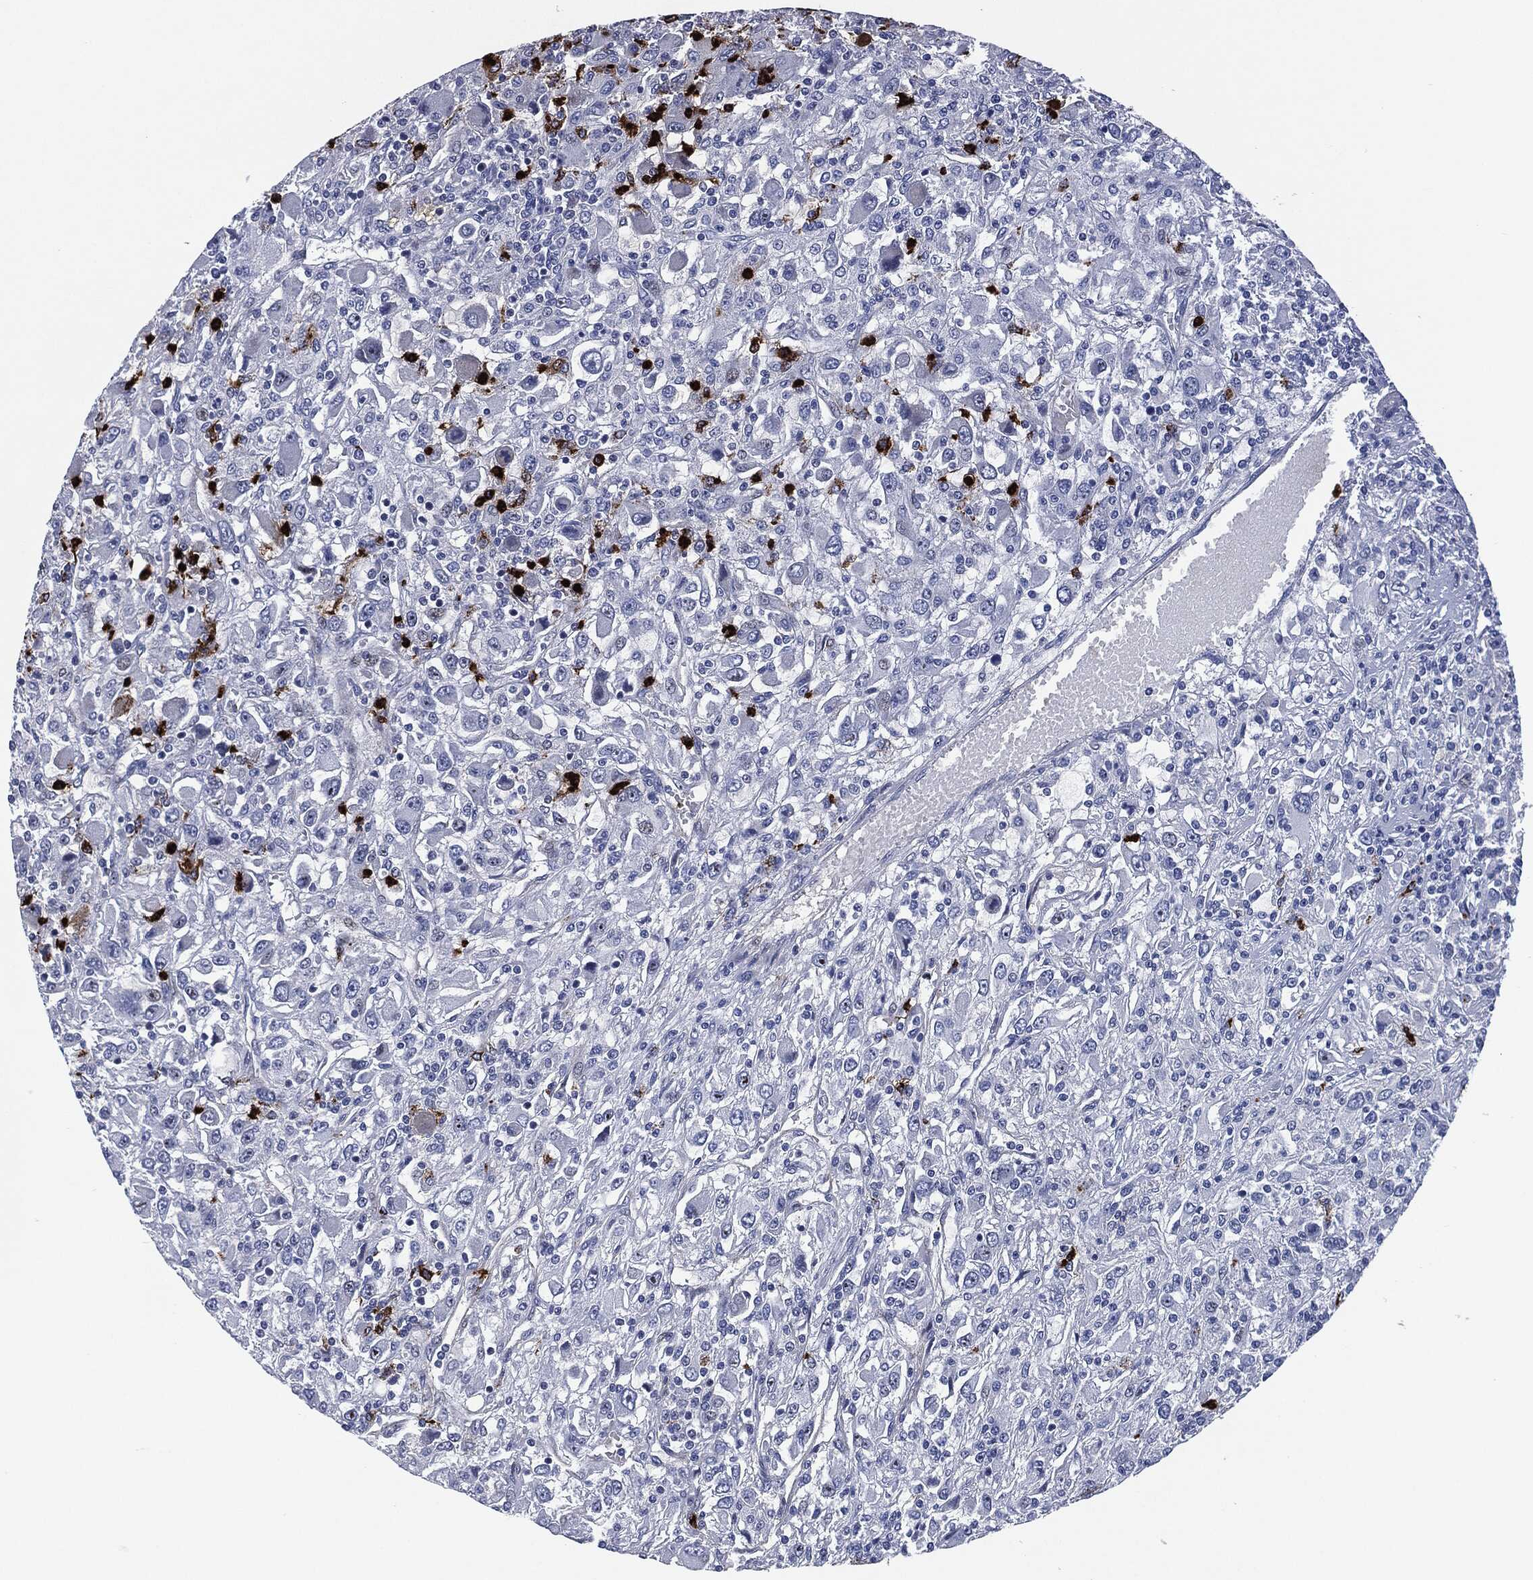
{"staining": {"intensity": "negative", "quantity": "none", "location": "none"}, "tissue": "renal cancer", "cell_type": "Tumor cells", "image_type": "cancer", "snomed": [{"axis": "morphology", "description": "Adenocarcinoma, NOS"}, {"axis": "topography", "description": "Kidney"}], "caption": "This micrograph is of renal adenocarcinoma stained with immunohistochemistry to label a protein in brown with the nuclei are counter-stained blue. There is no positivity in tumor cells.", "gene": "MPO", "patient": {"sex": "female", "age": 67}}